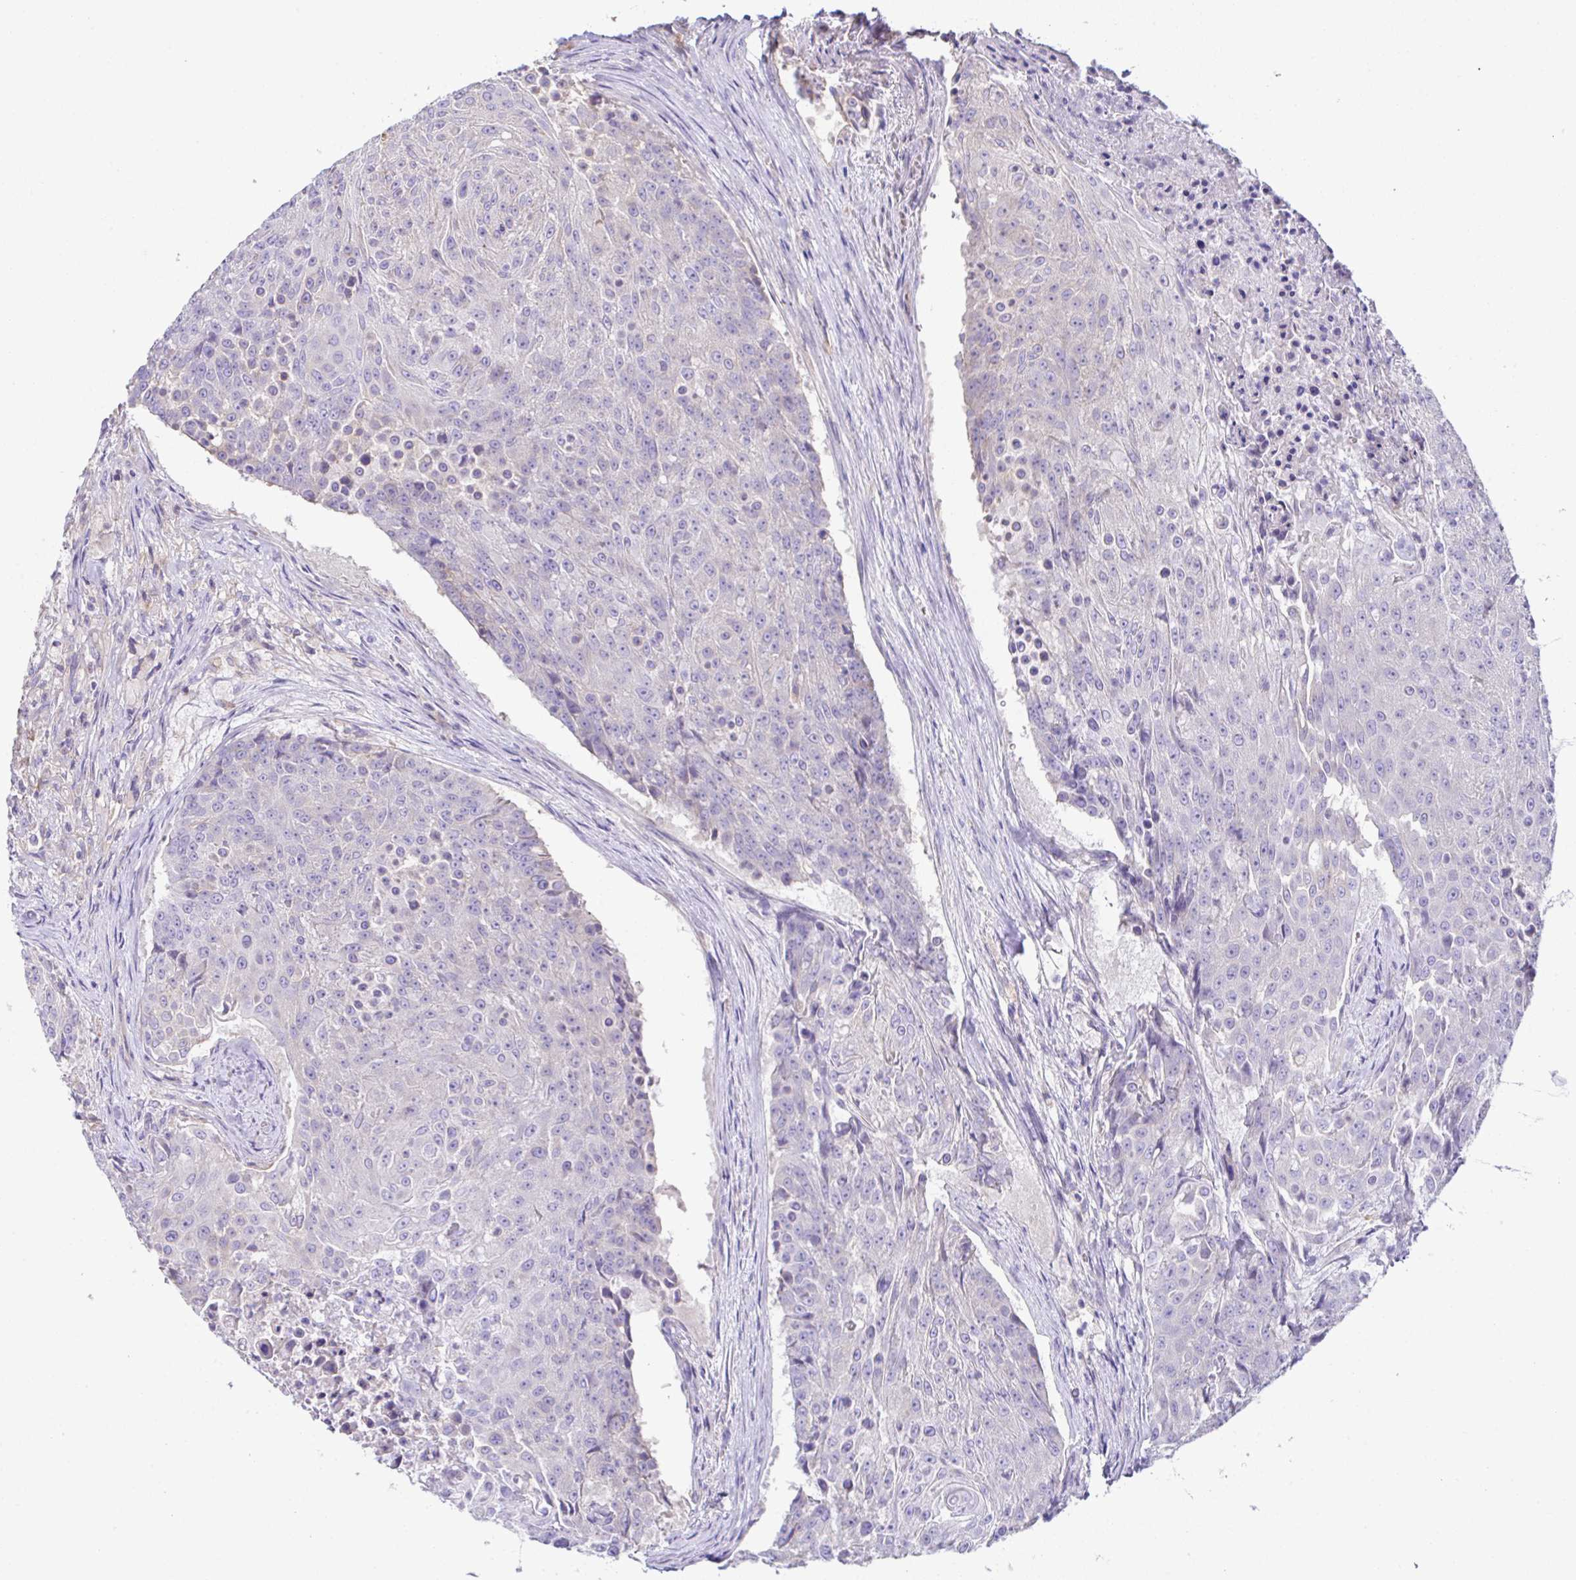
{"staining": {"intensity": "negative", "quantity": "none", "location": "none"}, "tissue": "urothelial cancer", "cell_type": "Tumor cells", "image_type": "cancer", "snomed": [{"axis": "morphology", "description": "Urothelial carcinoma, High grade"}, {"axis": "topography", "description": "Urinary bladder"}], "caption": "High-grade urothelial carcinoma was stained to show a protein in brown. There is no significant positivity in tumor cells. The staining was performed using DAB to visualize the protein expression in brown, while the nuclei were stained in blue with hematoxylin (Magnification: 20x).", "gene": "OR4P4", "patient": {"sex": "female", "age": 63}}